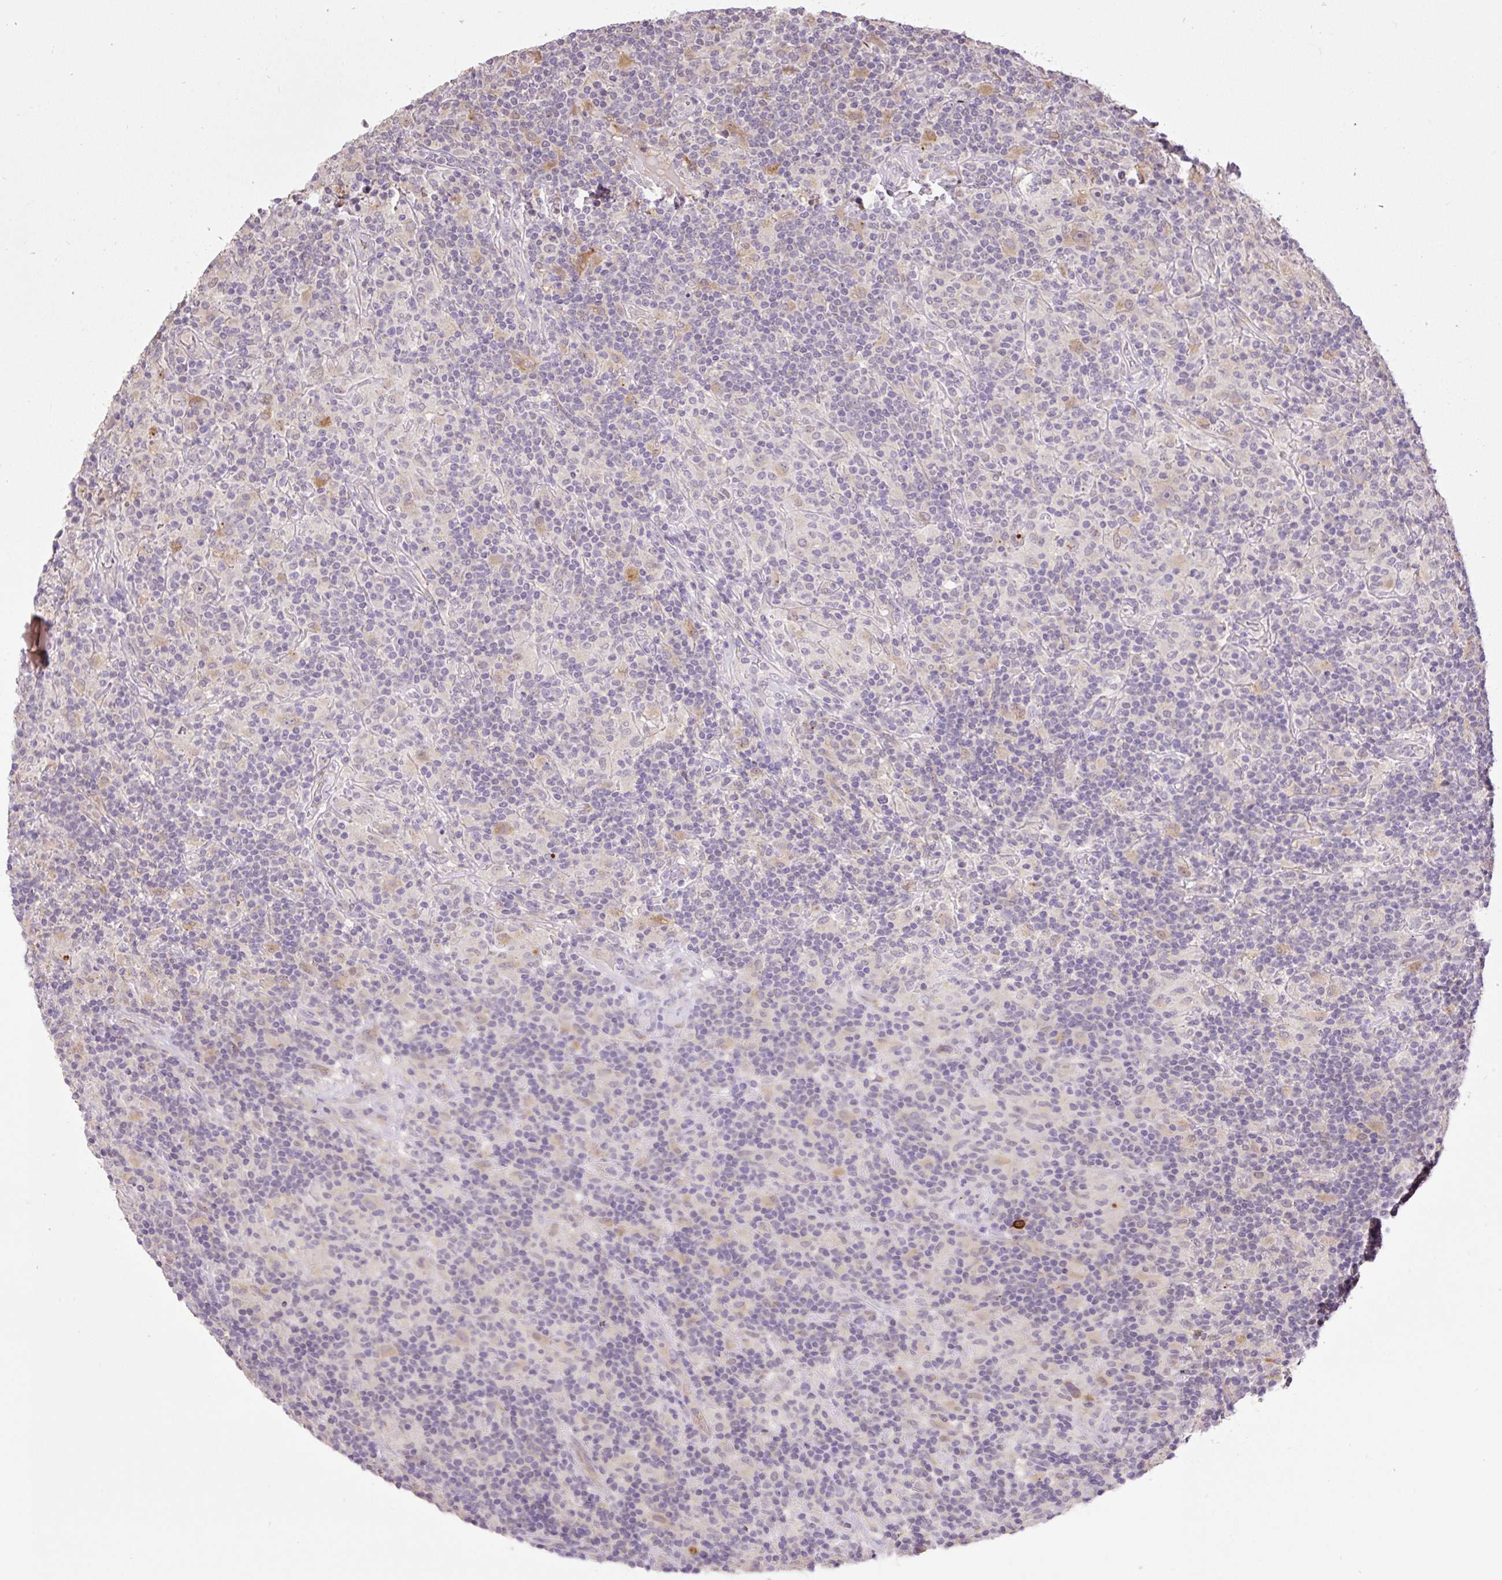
{"staining": {"intensity": "weak", "quantity": "25%-75%", "location": "cytoplasmic/membranous"}, "tissue": "lymphoma", "cell_type": "Tumor cells", "image_type": "cancer", "snomed": [{"axis": "morphology", "description": "Hodgkin's disease, NOS"}, {"axis": "topography", "description": "Lymph node"}], "caption": "IHC histopathology image of human Hodgkin's disease stained for a protein (brown), which displays low levels of weak cytoplasmic/membranous expression in about 25%-75% of tumor cells.", "gene": "HABP4", "patient": {"sex": "male", "age": 70}}